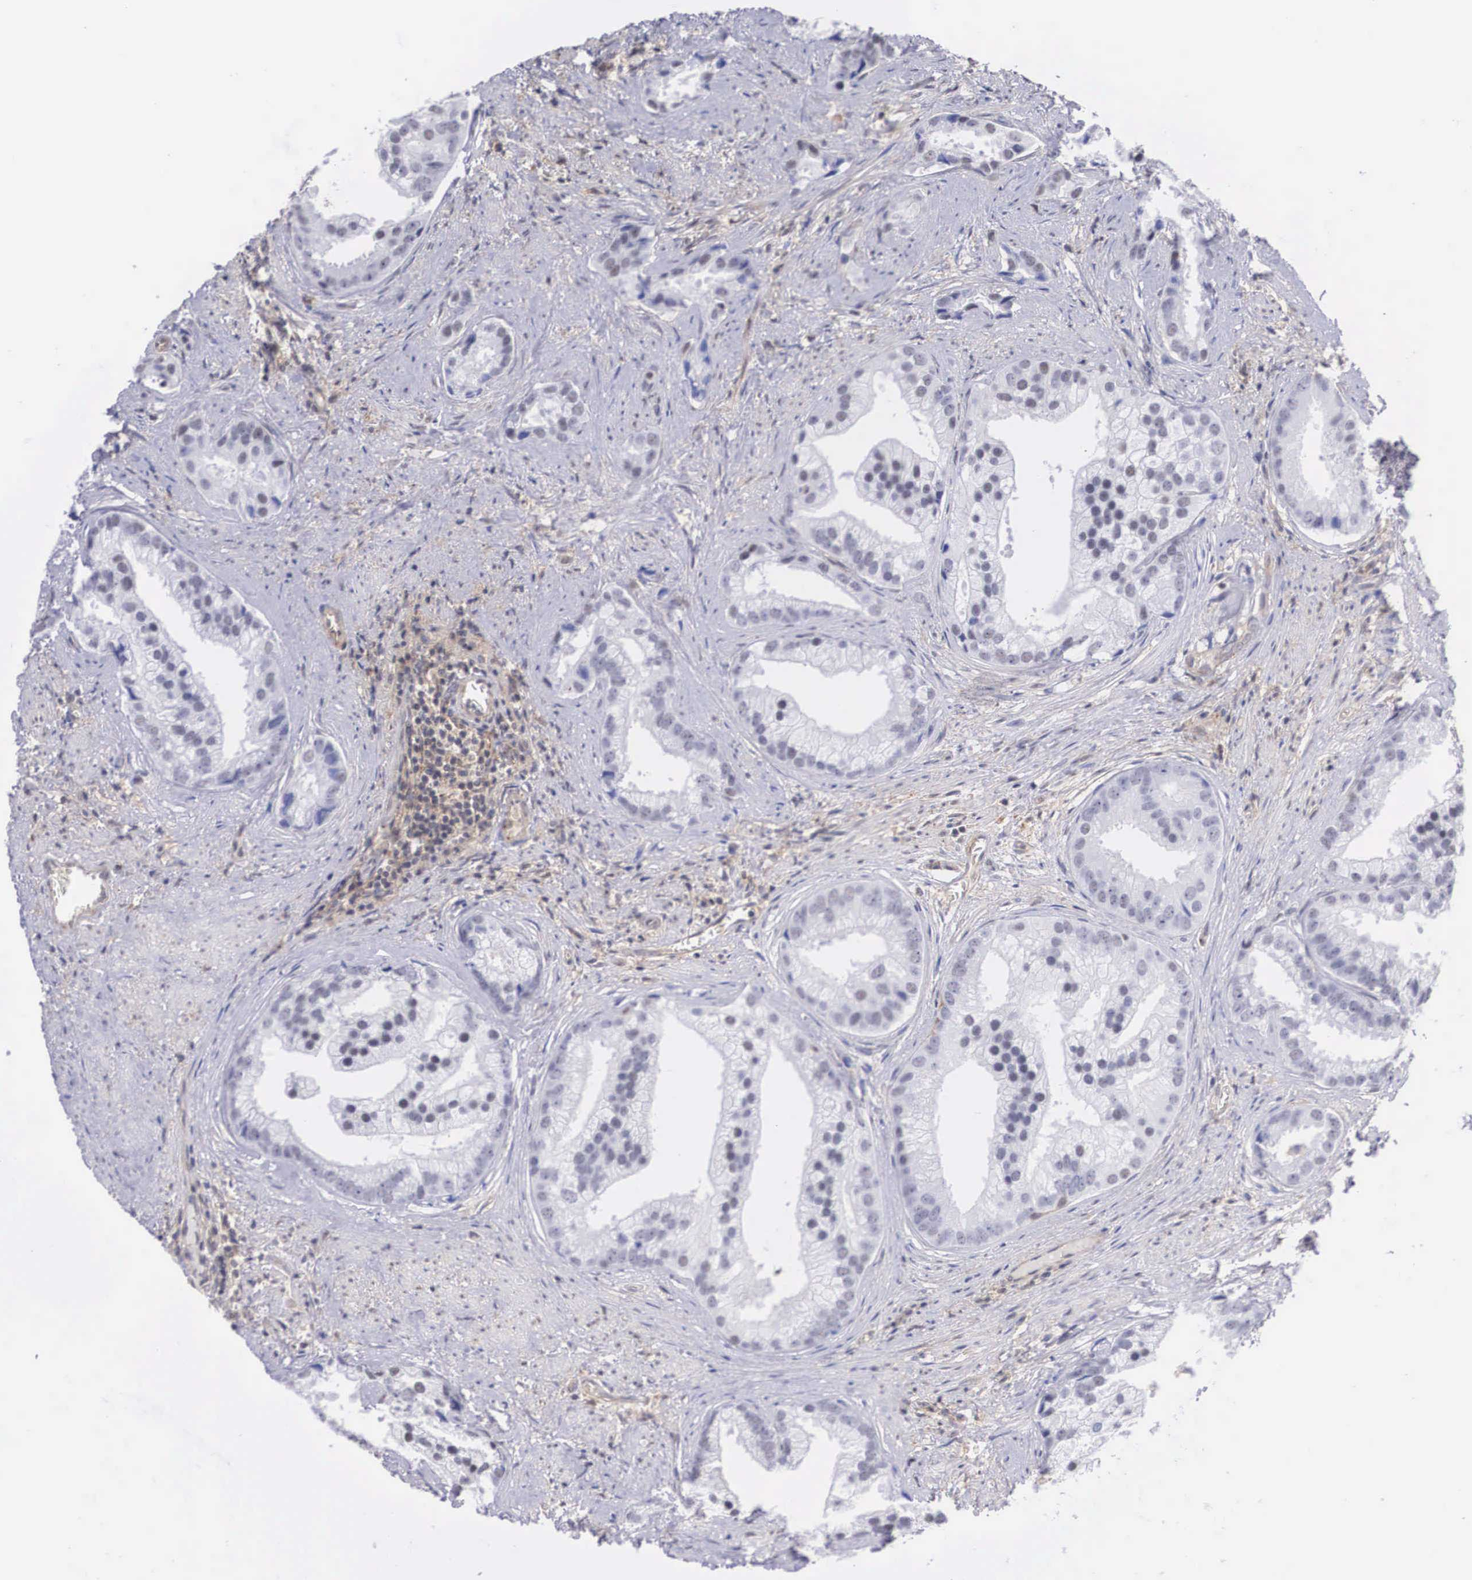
{"staining": {"intensity": "negative", "quantity": "none", "location": "none"}, "tissue": "prostate cancer", "cell_type": "Tumor cells", "image_type": "cancer", "snomed": [{"axis": "morphology", "description": "Adenocarcinoma, Medium grade"}, {"axis": "topography", "description": "Prostate"}], "caption": "An image of prostate cancer stained for a protein shows no brown staining in tumor cells.", "gene": "NR4A2", "patient": {"sex": "male", "age": 65}}